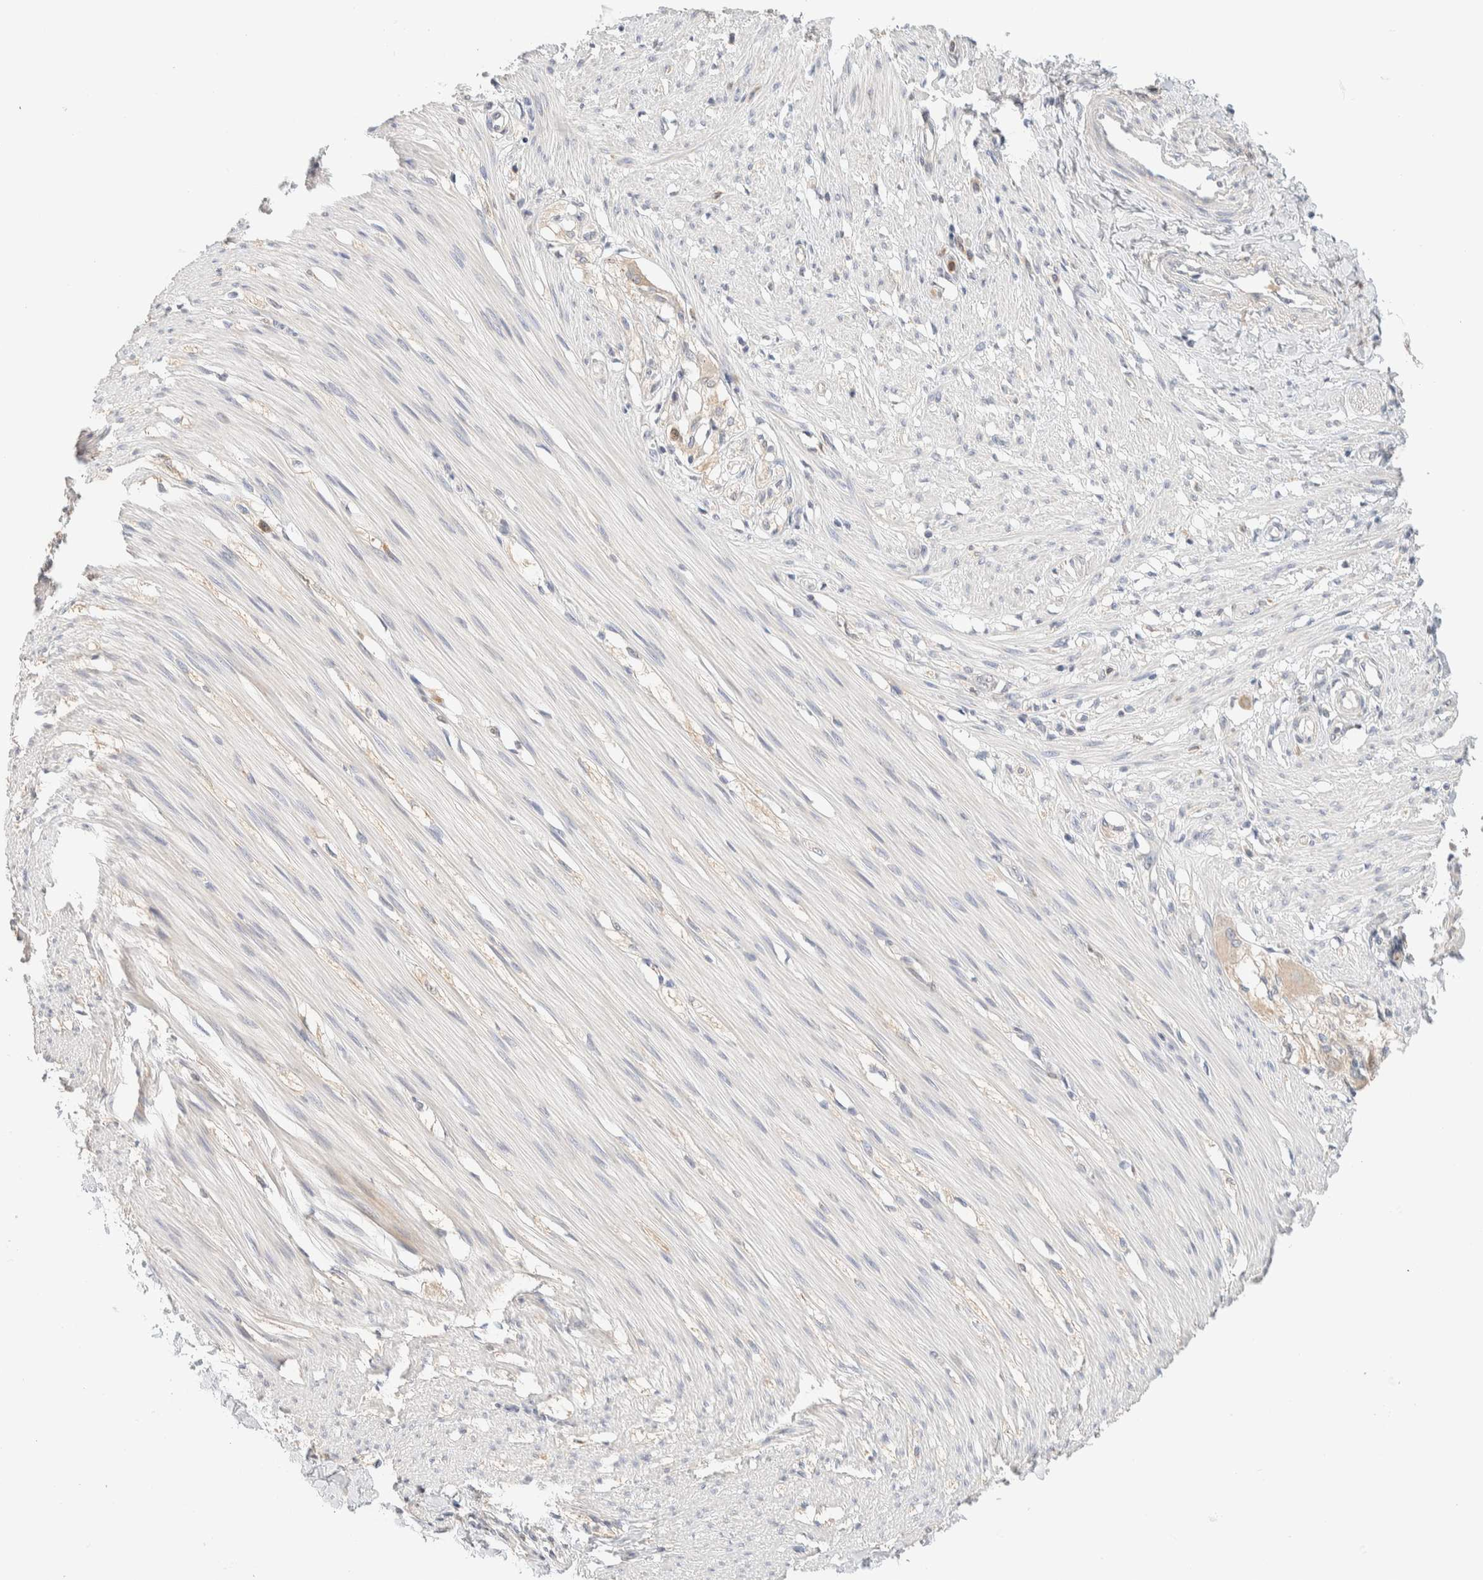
{"staining": {"intensity": "negative", "quantity": "none", "location": "none"}, "tissue": "smooth muscle", "cell_type": "Smooth muscle cells", "image_type": "normal", "snomed": [{"axis": "morphology", "description": "Normal tissue, NOS"}, {"axis": "morphology", "description": "Adenocarcinoma, NOS"}, {"axis": "topography", "description": "Smooth muscle"}, {"axis": "topography", "description": "Colon"}], "caption": "Immunohistochemistry (IHC) image of benign smooth muscle stained for a protein (brown), which exhibits no staining in smooth muscle cells. (DAB IHC, high magnification).", "gene": "HDHD3", "patient": {"sex": "male", "age": 14}}